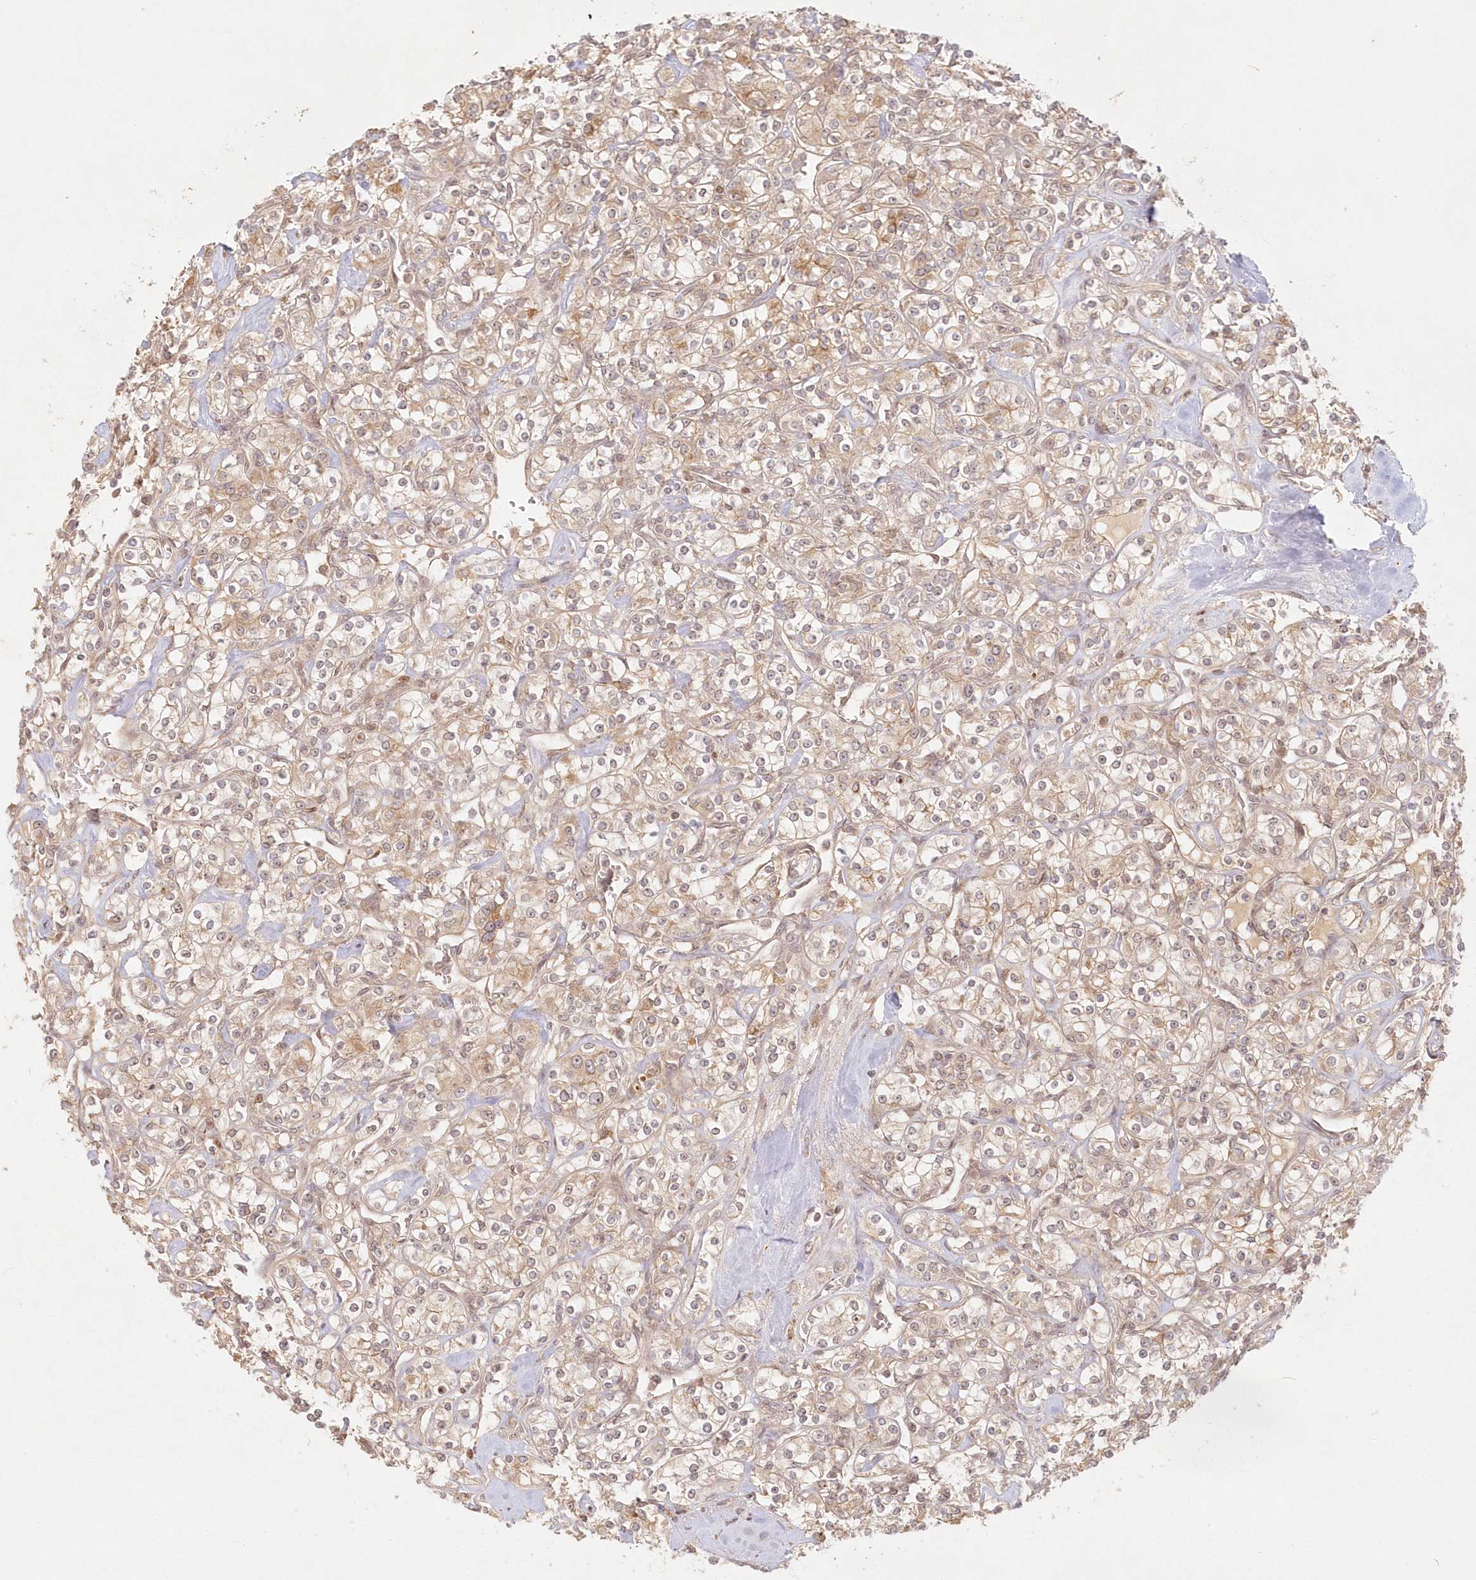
{"staining": {"intensity": "moderate", "quantity": "25%-75%", "location": "cytoplasmic/membranous"}, "tissue": "renal cancer", "cell_type": "Tumor cells", "image_type": "cancer", "snomed": [{"axis": "morphology", "description": "Adenocarcinoma, NOS"}, {"axis": "topography", "description": "Kidney"}], "caption": "This is a micrograph of IHC staining of adenocarcinoma (renal), which shows moderate staining in the cytoplasmic/membranous of tumor cells.", "gene": "KIAA0232", "patient": {"sex": "male", "age": 77}}